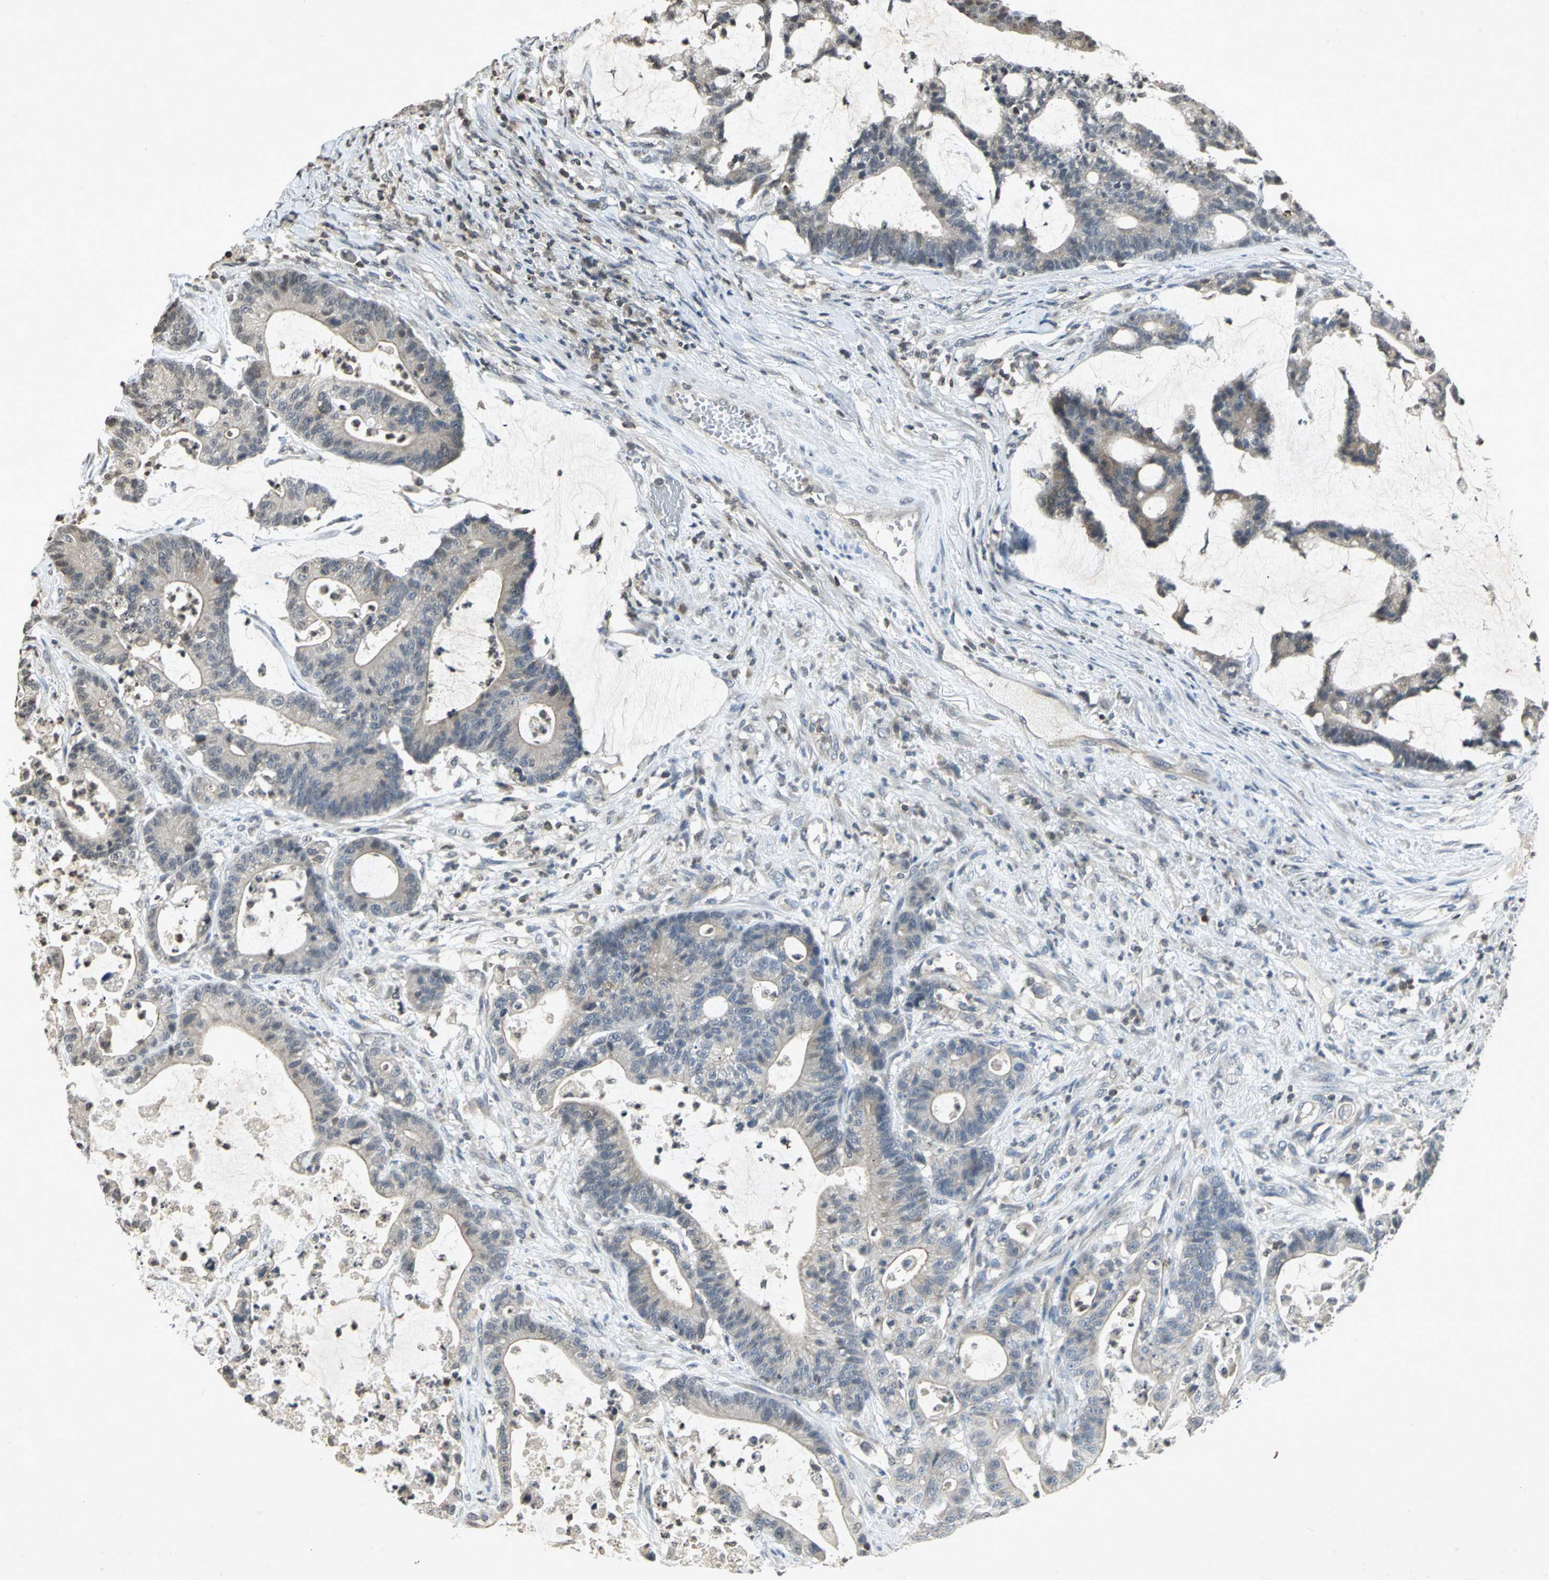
{"staining": {"intensity": "negative", "quantity": "none", "location": "none"}, "tissue": "colorectal cancer", "cell_type": "Tumor cells", "image_type": "cancer", "snomed": [{"axis": "morphology", "description": "Adenocarcinoma, NOS"}, {"axis": "topography", "description": "Colon"}], "caption": "IHC of colorectal cancer demonstrates no positivity in tumor cells.", "gene": "IL16", "patient": {"sex": "female", "age": 84}}